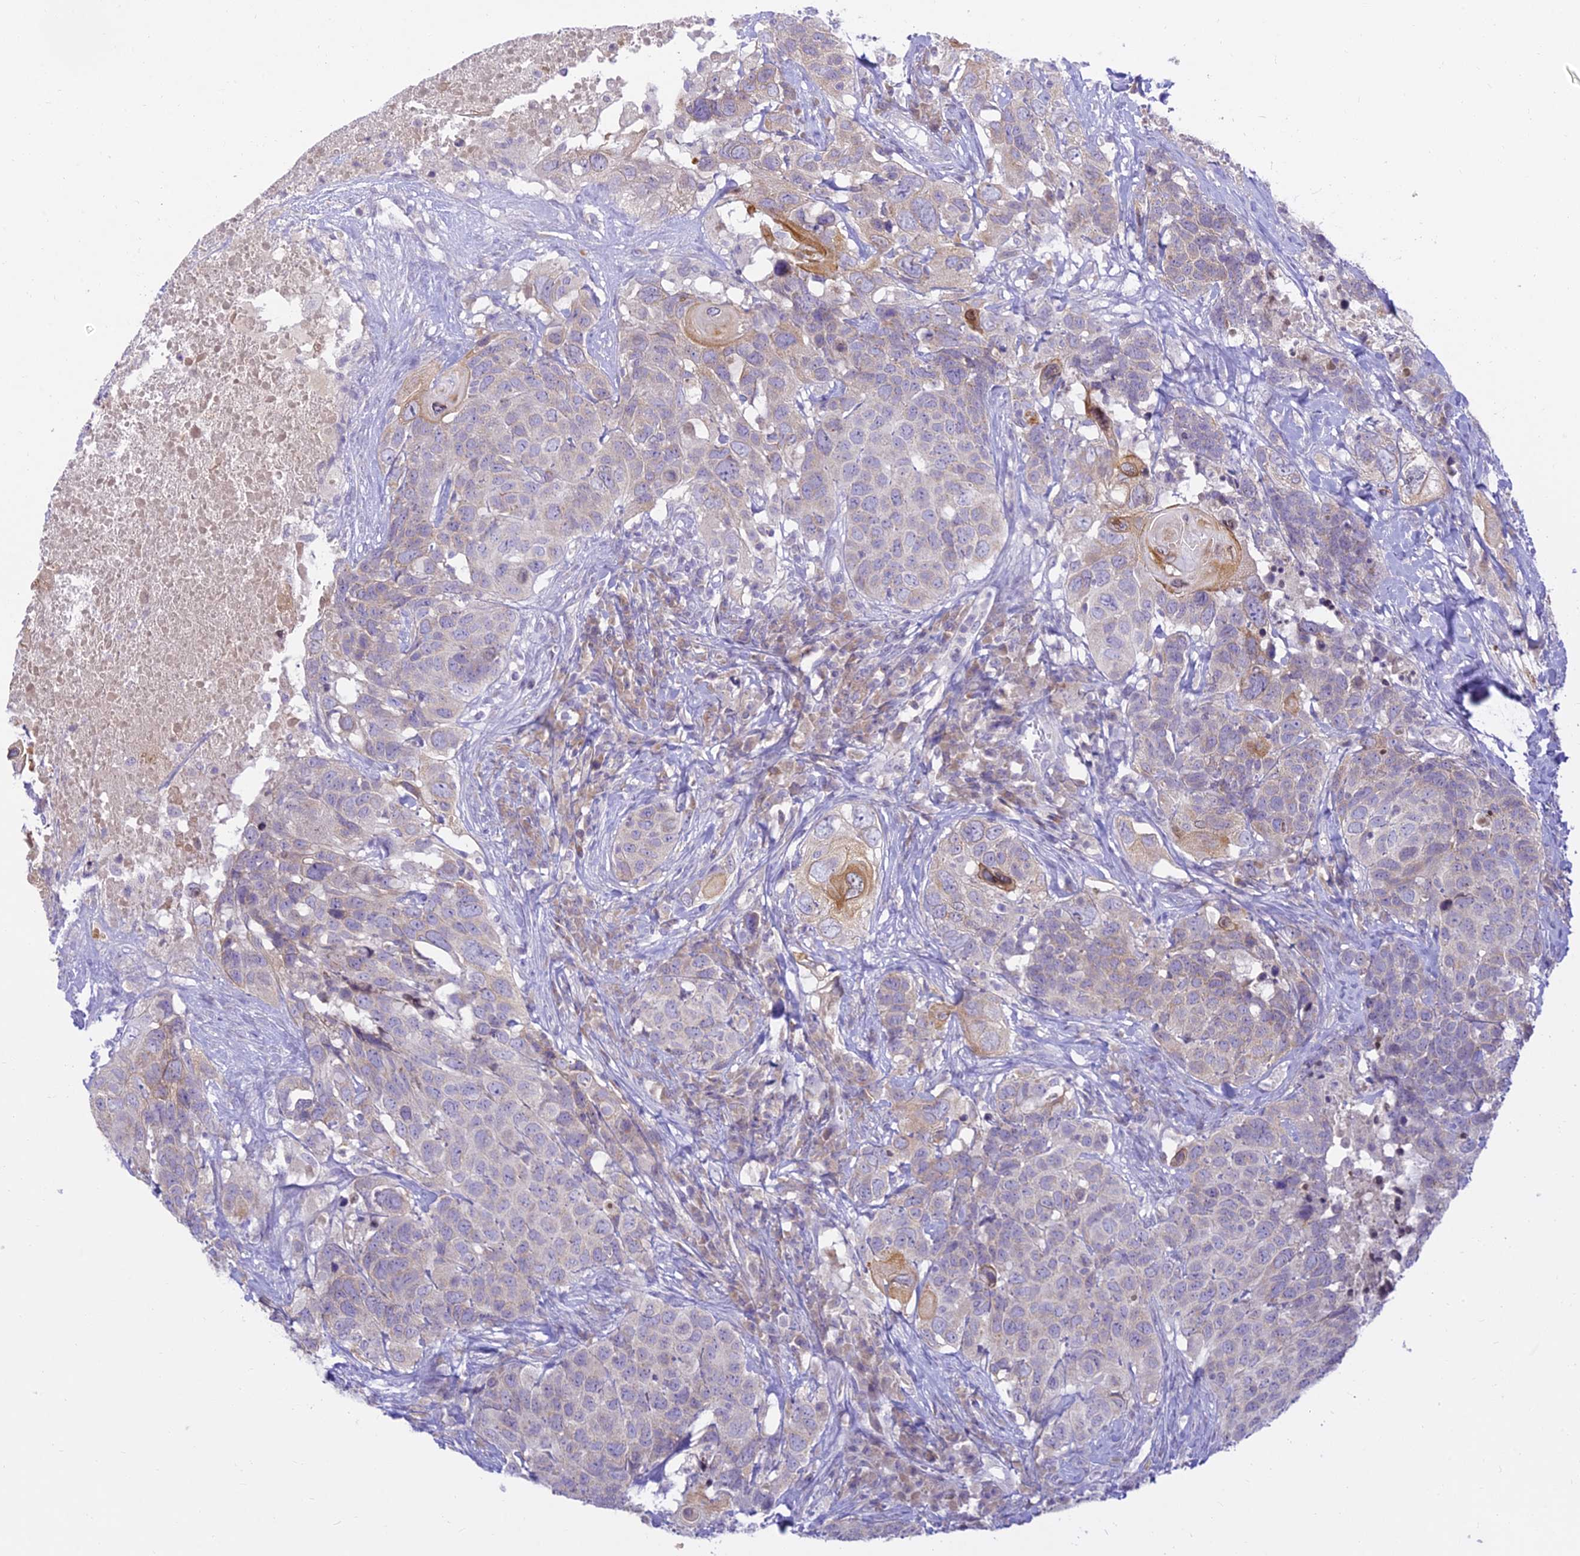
{"staining": {"intensity": "moderate", "quantity": "<25%", "location": "cytoplasmic/membranous"}, "tissue": "head and neck cancer", "cell_type": "Tumor cells", "image_type": "cancer", "snomed": [{"axis": "morphology", "description": "Squamous cell carcinoma, NOS"}, {"axis": "topography", "description": "Head-Neck"}], "caption": "Immunohistochemical staining of human head and neck squamous cell carcinoma exhibits low levels of moderate cytoplasmic/membranous protein expression in approximately <25% of tumor cells.", "gene": "TMEM40", "patient": {"sex": "male", "age": 66}}